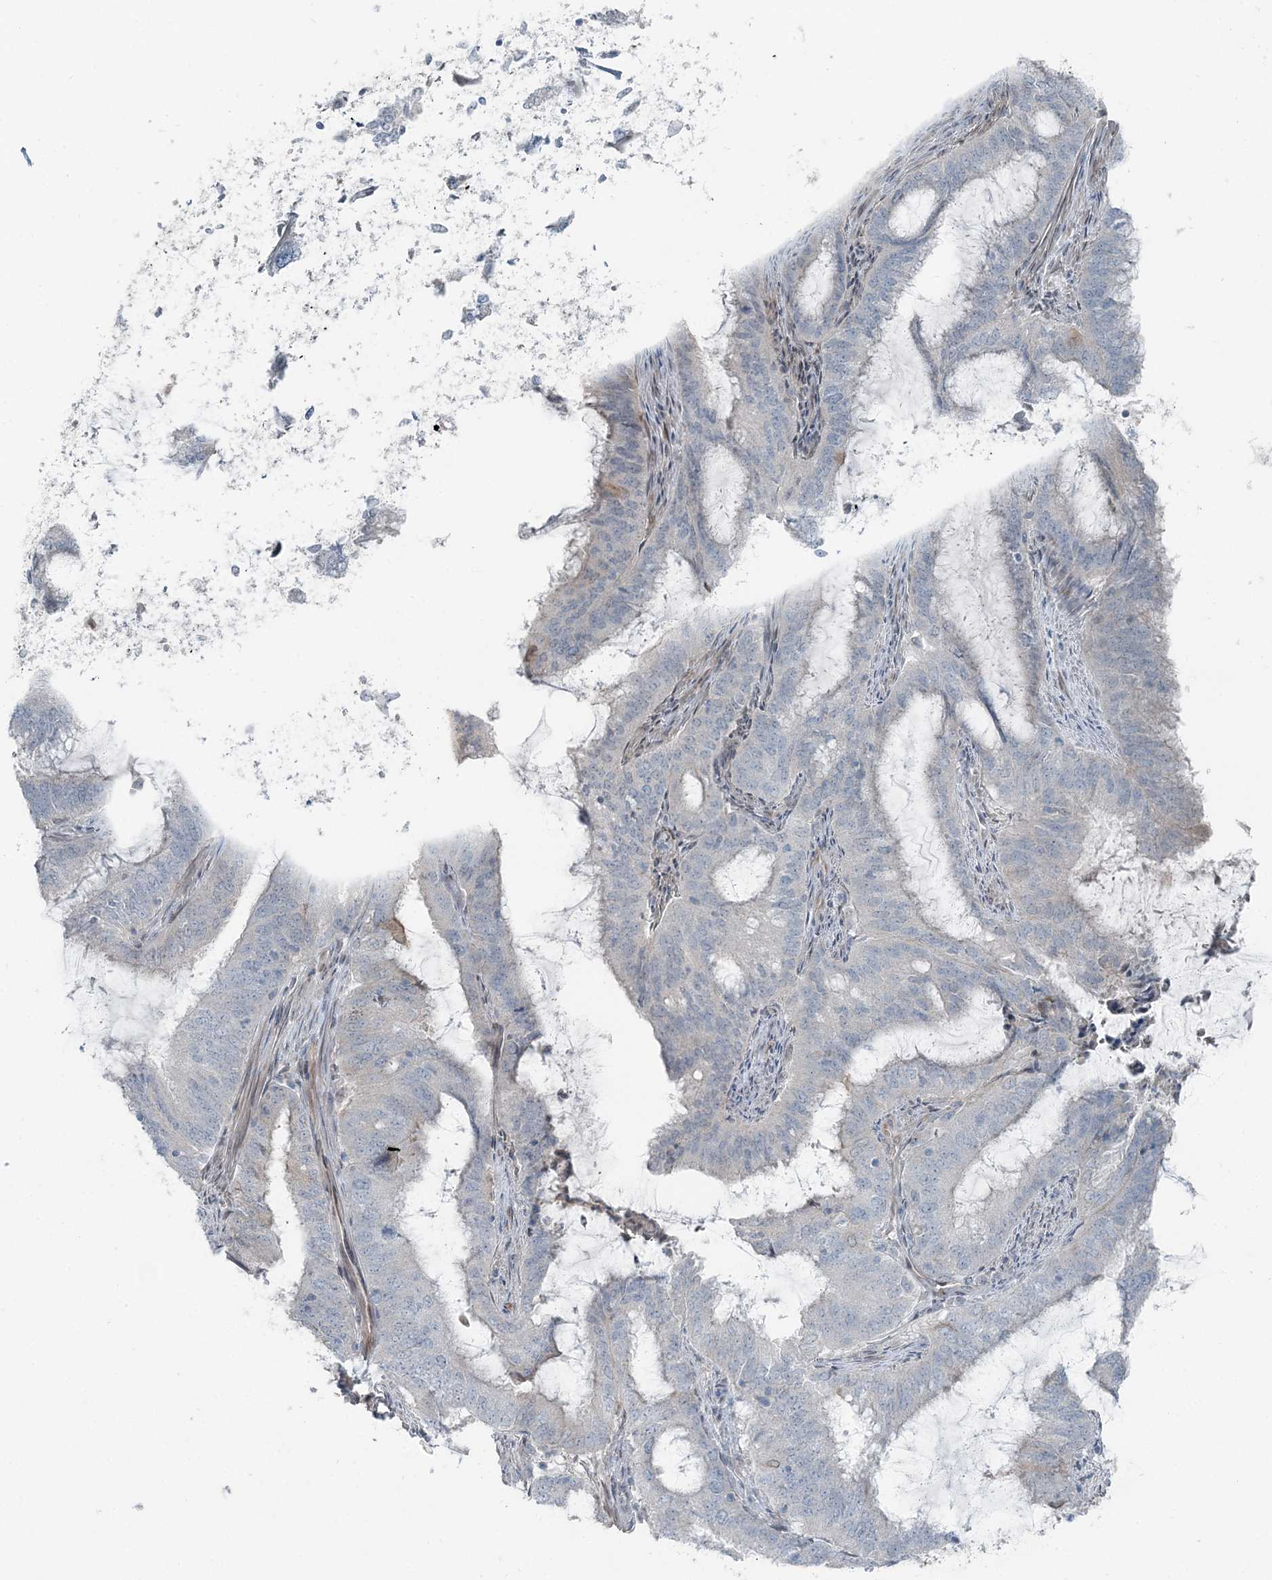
{"staining": {"intensity": "negative", "quantity": "none", "location": "none"}, "tissue": "endometrial cancer", "cell_type": "Tumor cells", "image_type": "cancer", "snomed": [{"axis": "morphology", "description": "Adenocarcinoma, NOS"}, {"axis": "topography", "description": "Endometrium"}], "caption": "IHC micrograph of neoplastic tissue: endometrial adenocarcinoma stained with DAB (3,3'-diaminobenzidine) reveals no significant protein expression in tumor cells. The staining was performed using DAB to visualize the protein expression in brown, while the nuclei were stained in blue with hematoxylin (Magnification: 20x).", "gene": "FBXL17", "patient": {"sex": "female", "age": 51}}